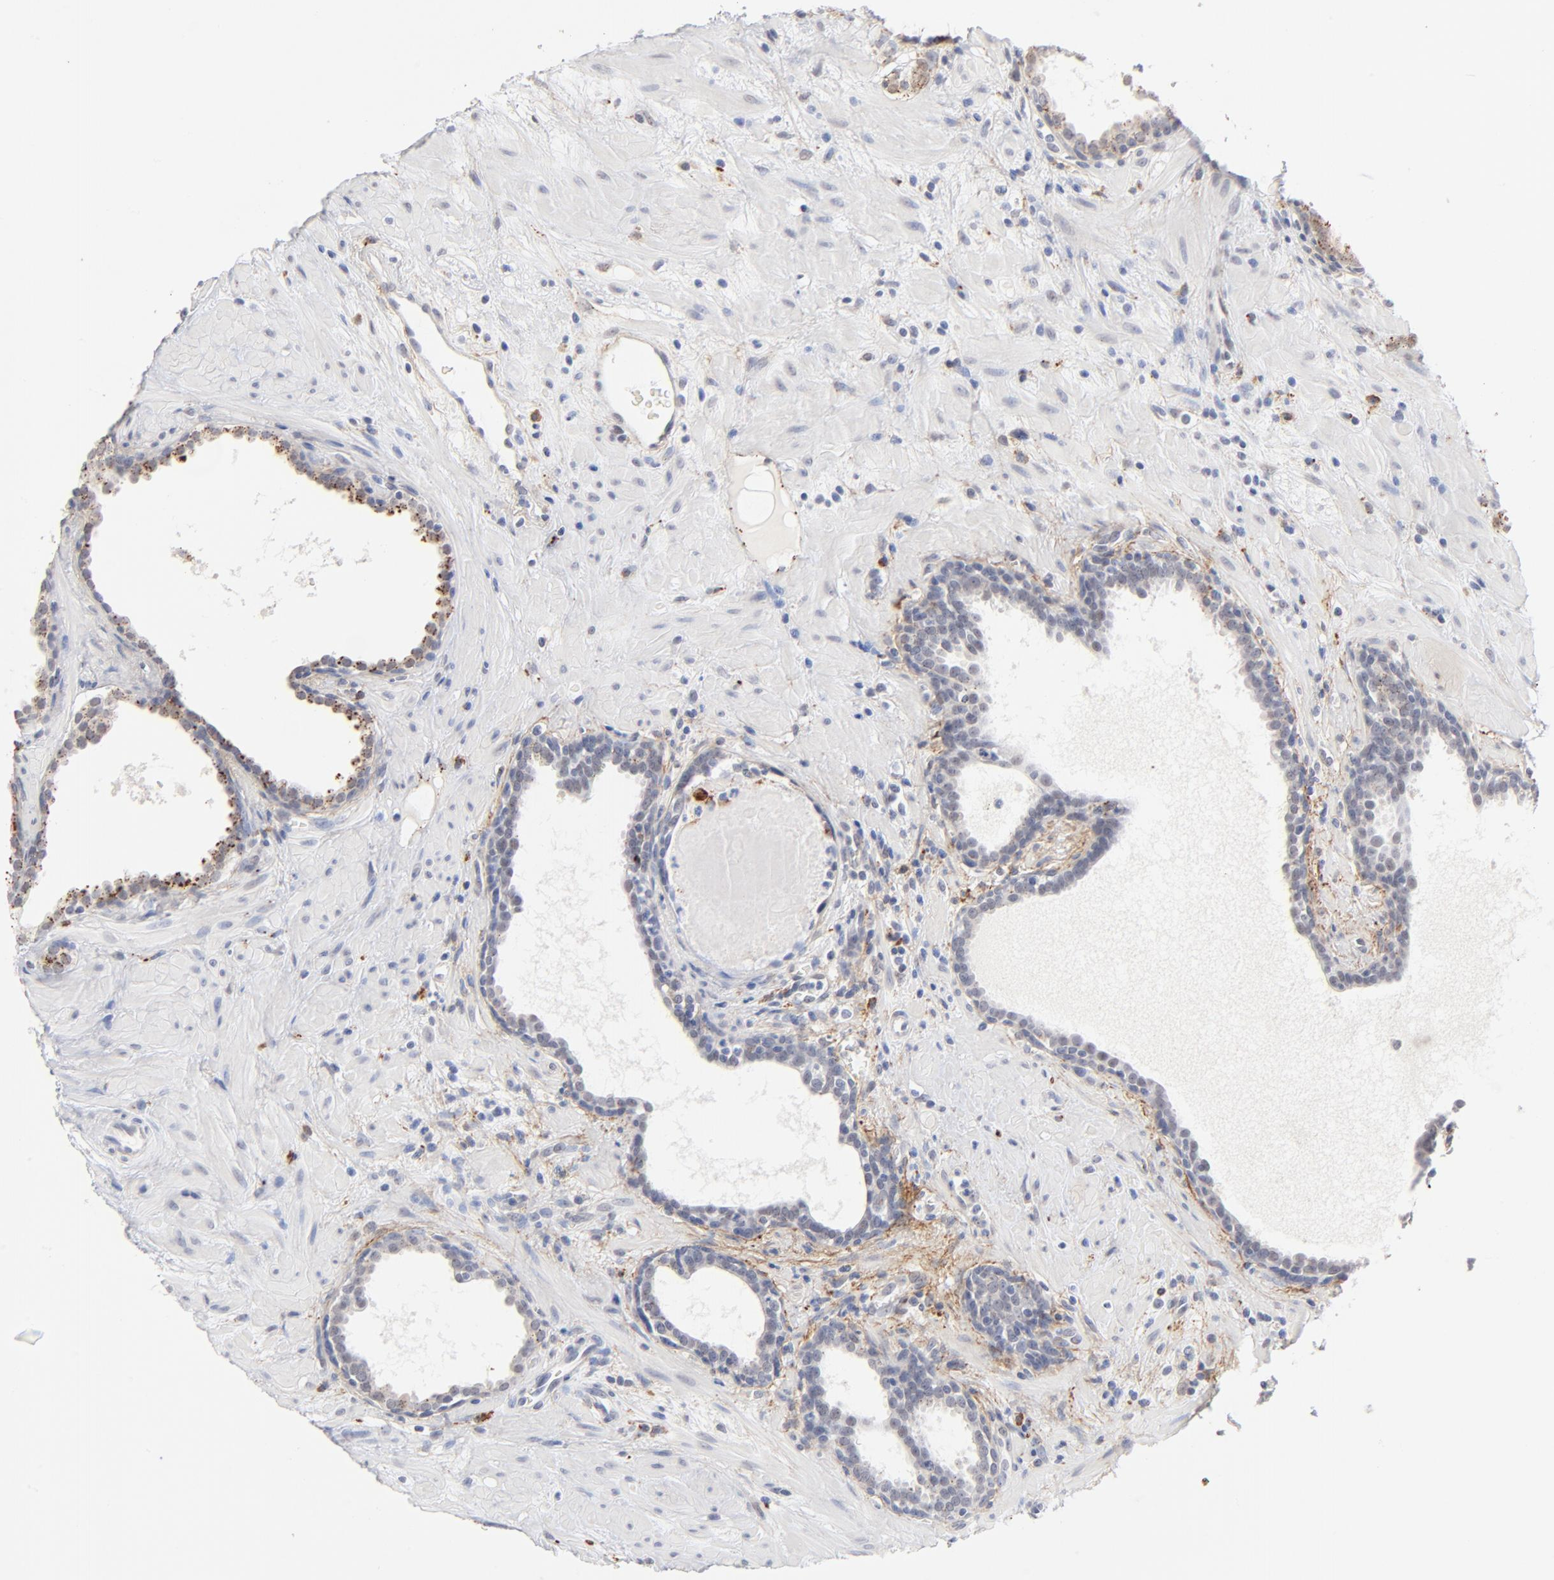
{"staining": {"intensity": "strong", "quantity": ">75%", "location": "cytoplasmic/membranous"}, "tissue": "prostate cancer", "cell_type": "Tumor cells", "image_type": "cancer", "snomed": [{"axis": "morphology", "description": "Adenocarcinoma, Low grade"}, {"axis": "topography", "description": "Prostate"}], "caption": "This is an image of immunohistochemistry (IHC) staining of adenocarcinoma (low-grade) (prostate), which shows strong expression in the cytoplasmic/membranous of tumor cells.", "gene": "LTBP2", "patient": {"sex": "male", "age": 57}}